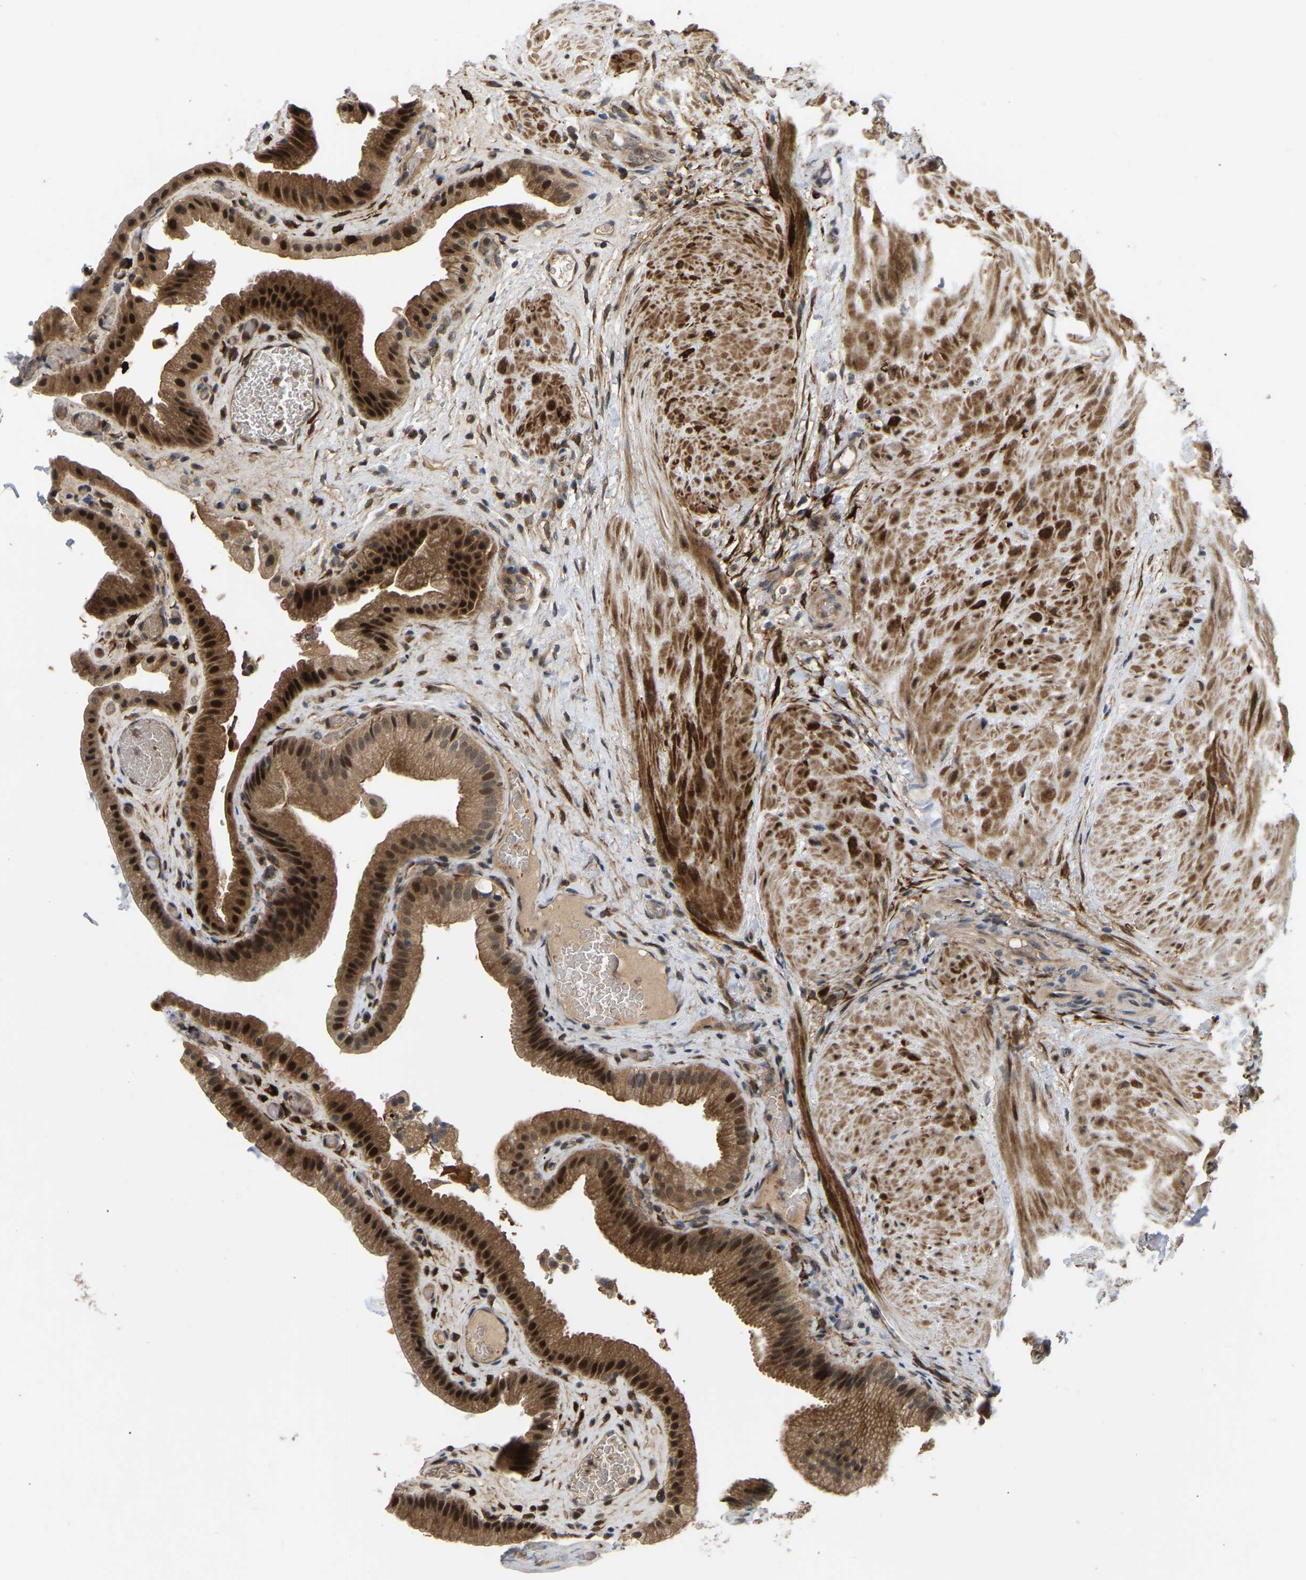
{"staining": {"intensity": "strong", "quantity": ">75%", "location": "cytoplasmic/membranous,nuclear"}, "tissue": "gallbladder", "cell_type": "Glandular cells", "image_type": "normal", "snomed": [{"axis": "morphology", "description": "Normal tissue, NOS"}, {"axis": "topography", "description": "Gallbladder"}], "caption": "Gallbladder was stained to show a protein in brown. There is high levels of strong cytoplasmic/membranous,nuclear expression in approximately >75% of glandular cells. (IHC, brightfield microscopy, high magnification).", "gene": "LIMK2", "patient": {"sex": "male", "age": 49}}